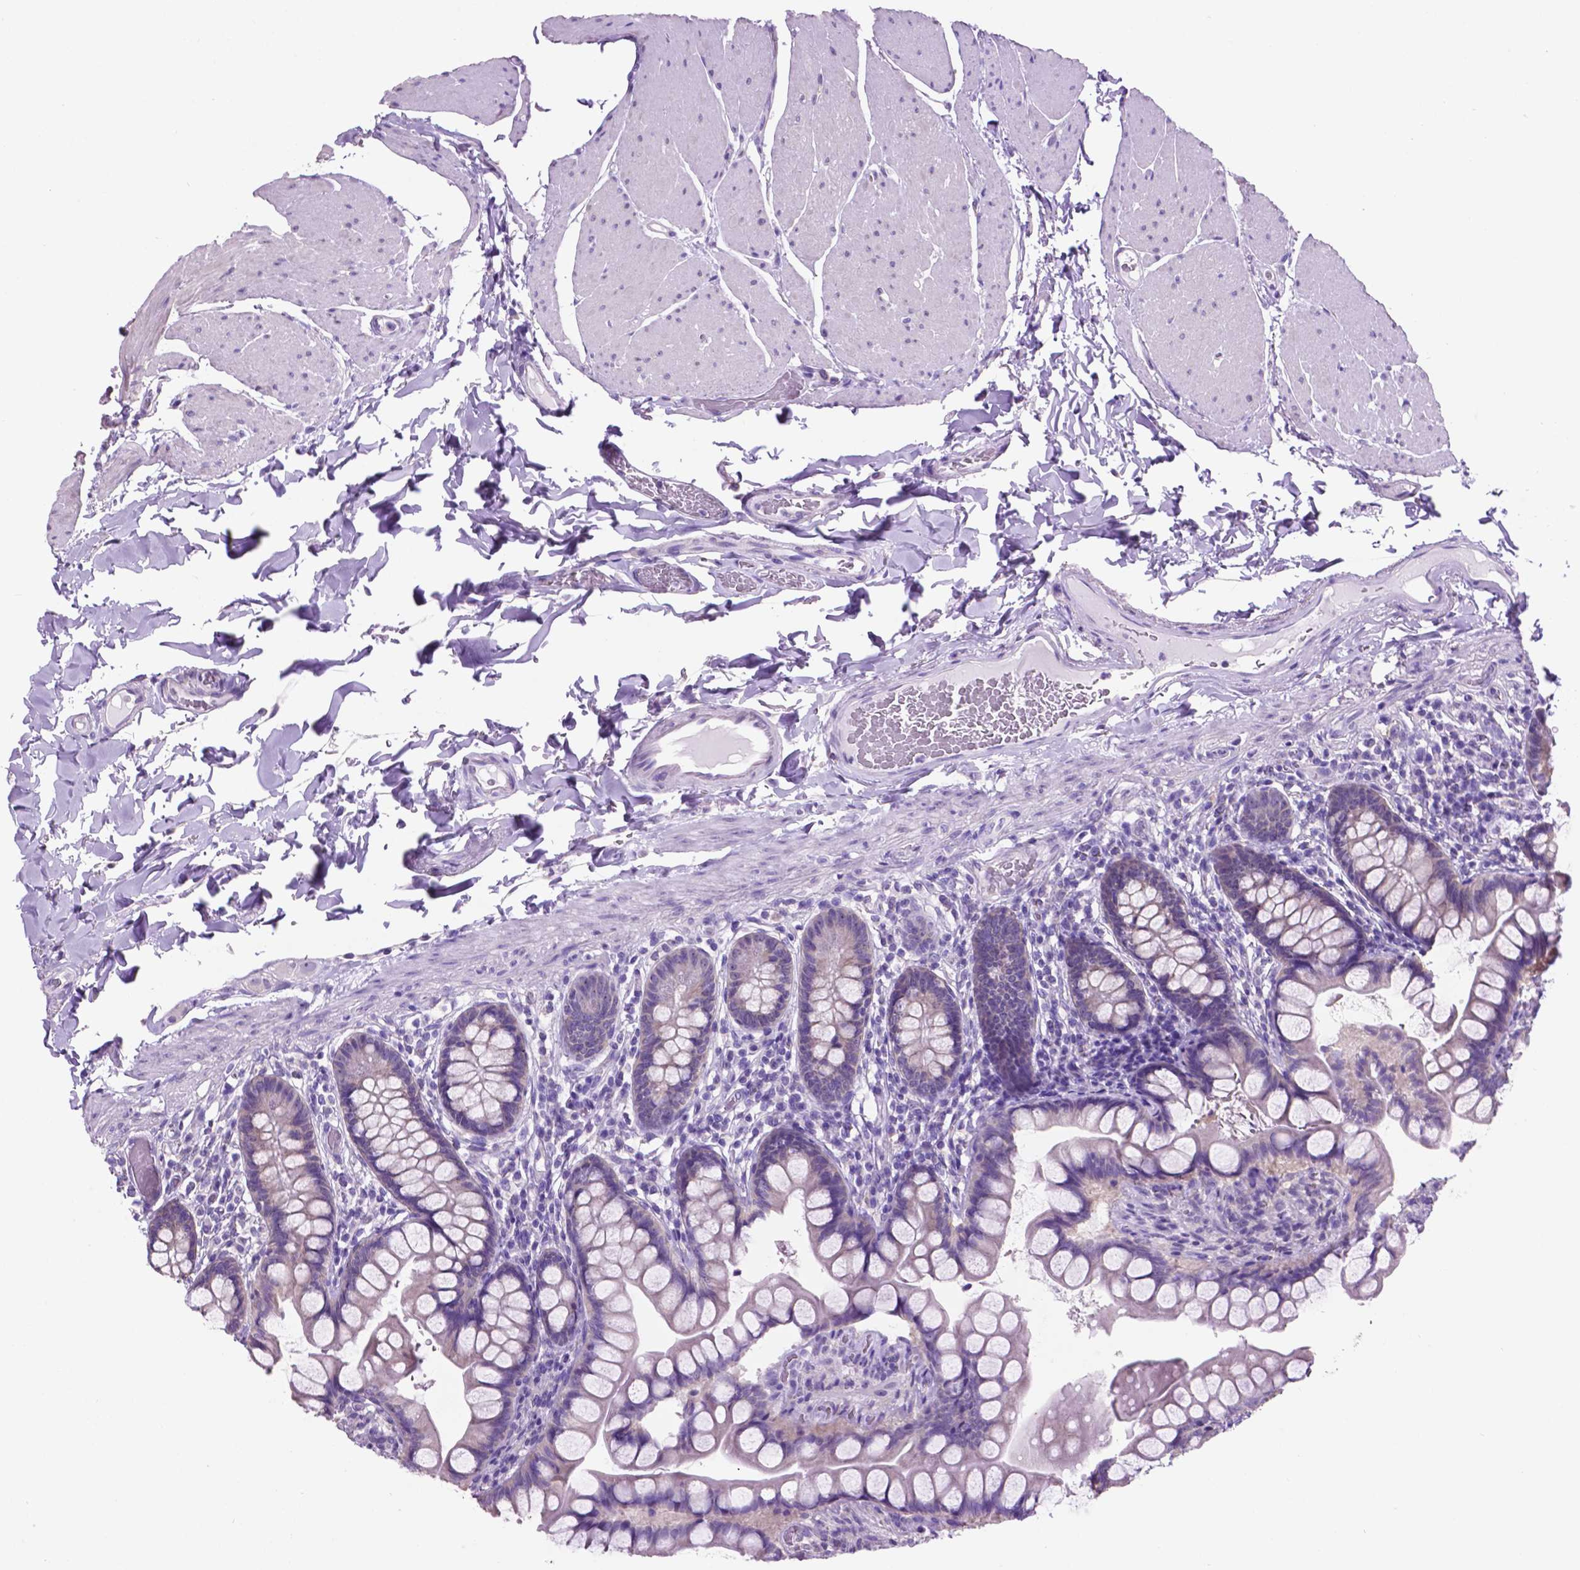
{"staining": {"intensity": "negative", "quantity": "none", "location": "none"}, "tissue": "small intestine", "cell_type": "Glandular cells", "image_type": "normal", "snomed": [{"axis": "morphology", "description": "Normal tissue, NOS"}, {"axis": "topography", "description": "Small intestine"}], "caption": "High power microscopy photomicrograph of an immunohistochemistry (IHC) photomicrograph of benign small intestine, revealing no significant expression in glandular cells. (DAB immunohistochemistry visualized using brightfield microscopy, high magnification).", "gene": "SPDYA", "patient": {"sex": "male", "age": 70}}